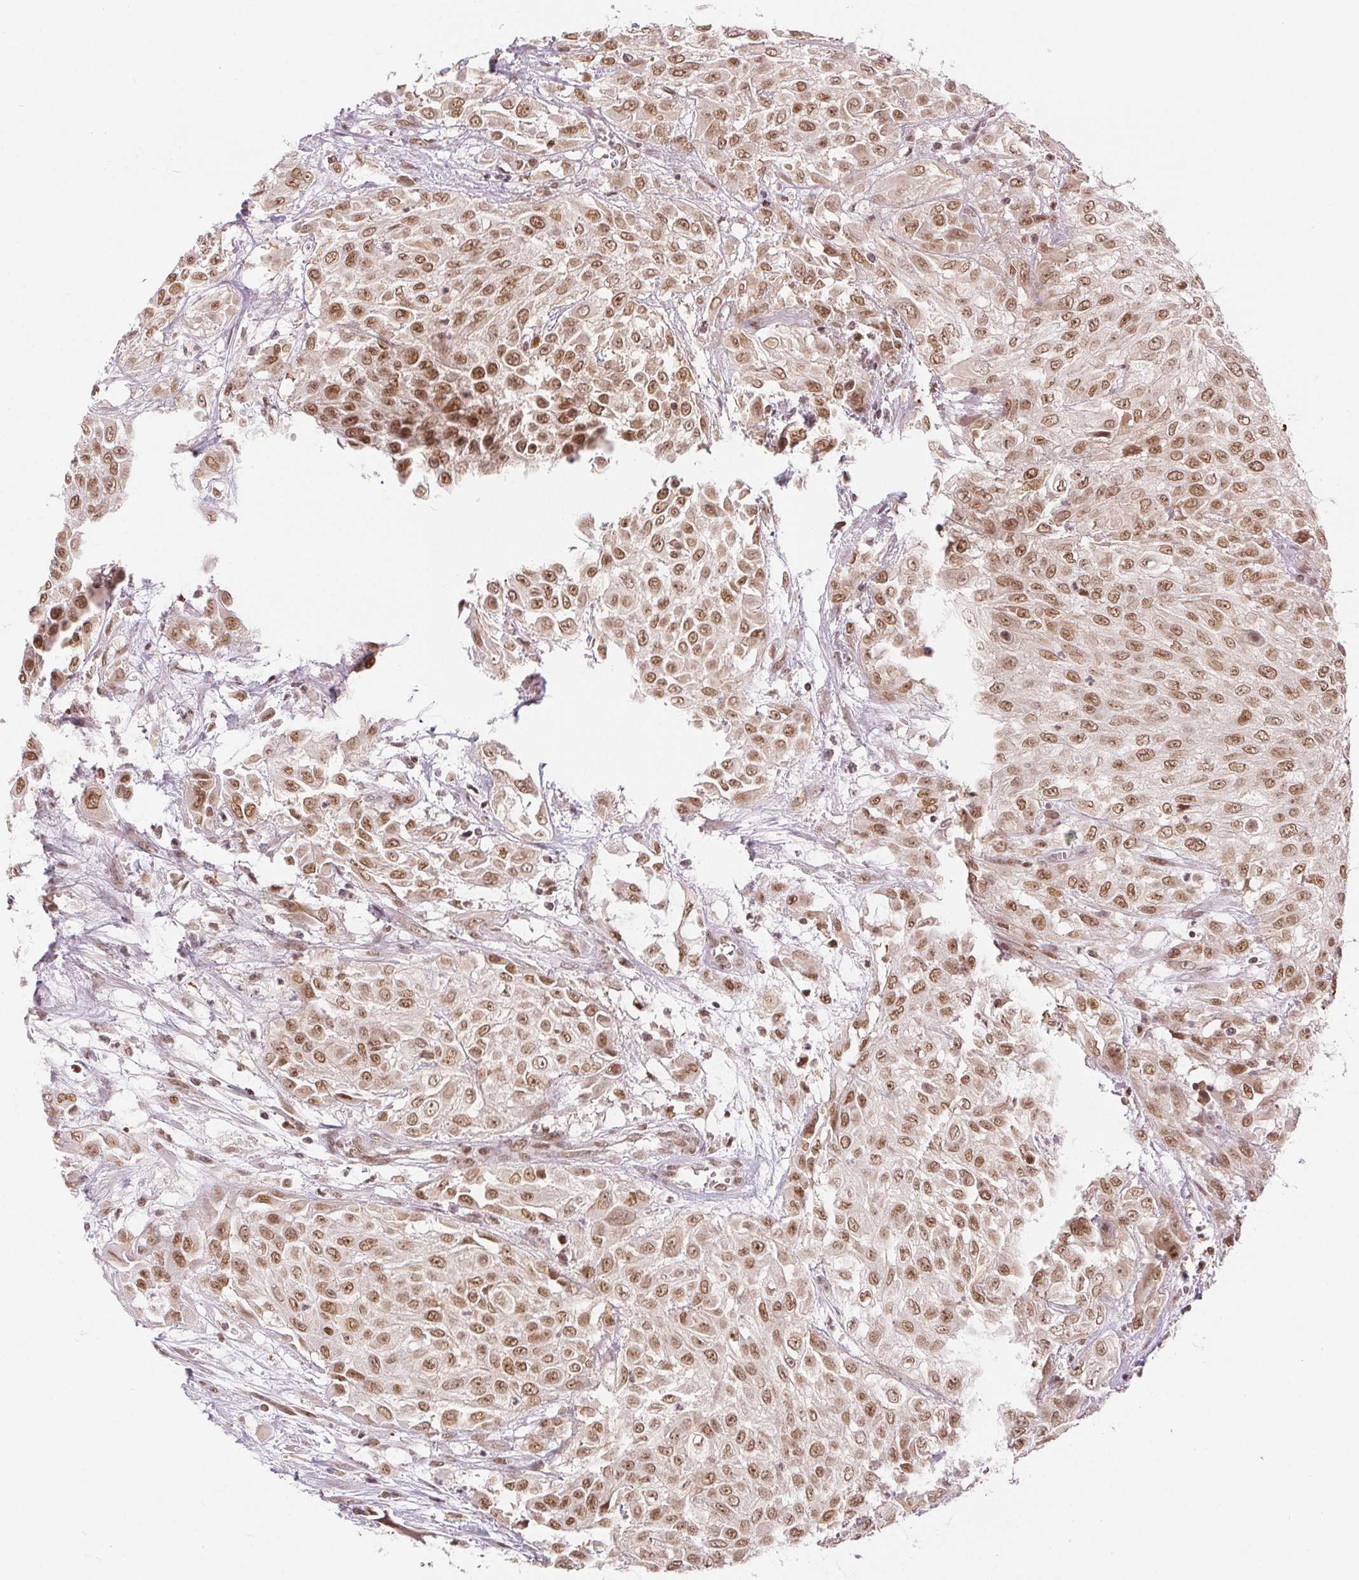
{"staining": {"intensity": "moderate", "quantity": ">75%", "location": "nuclear"}, "tissue": "urothelial cancer", "cell_type": "Tumor cells", "image_type": "cancer", "snomed": [{"axis": "morphology", "description": "Urothelial carcinoma, High grade"}, {"axis": "topography", "description": "Urinary bladder"}], "caption": "High-grade urothelial carcinoma stained with immunohistochemistry exhibits moderate nuclear positivity in about >75% of tumor cells.", "gene": "DEK", "patient": {"sex": "male", "age": 57}}